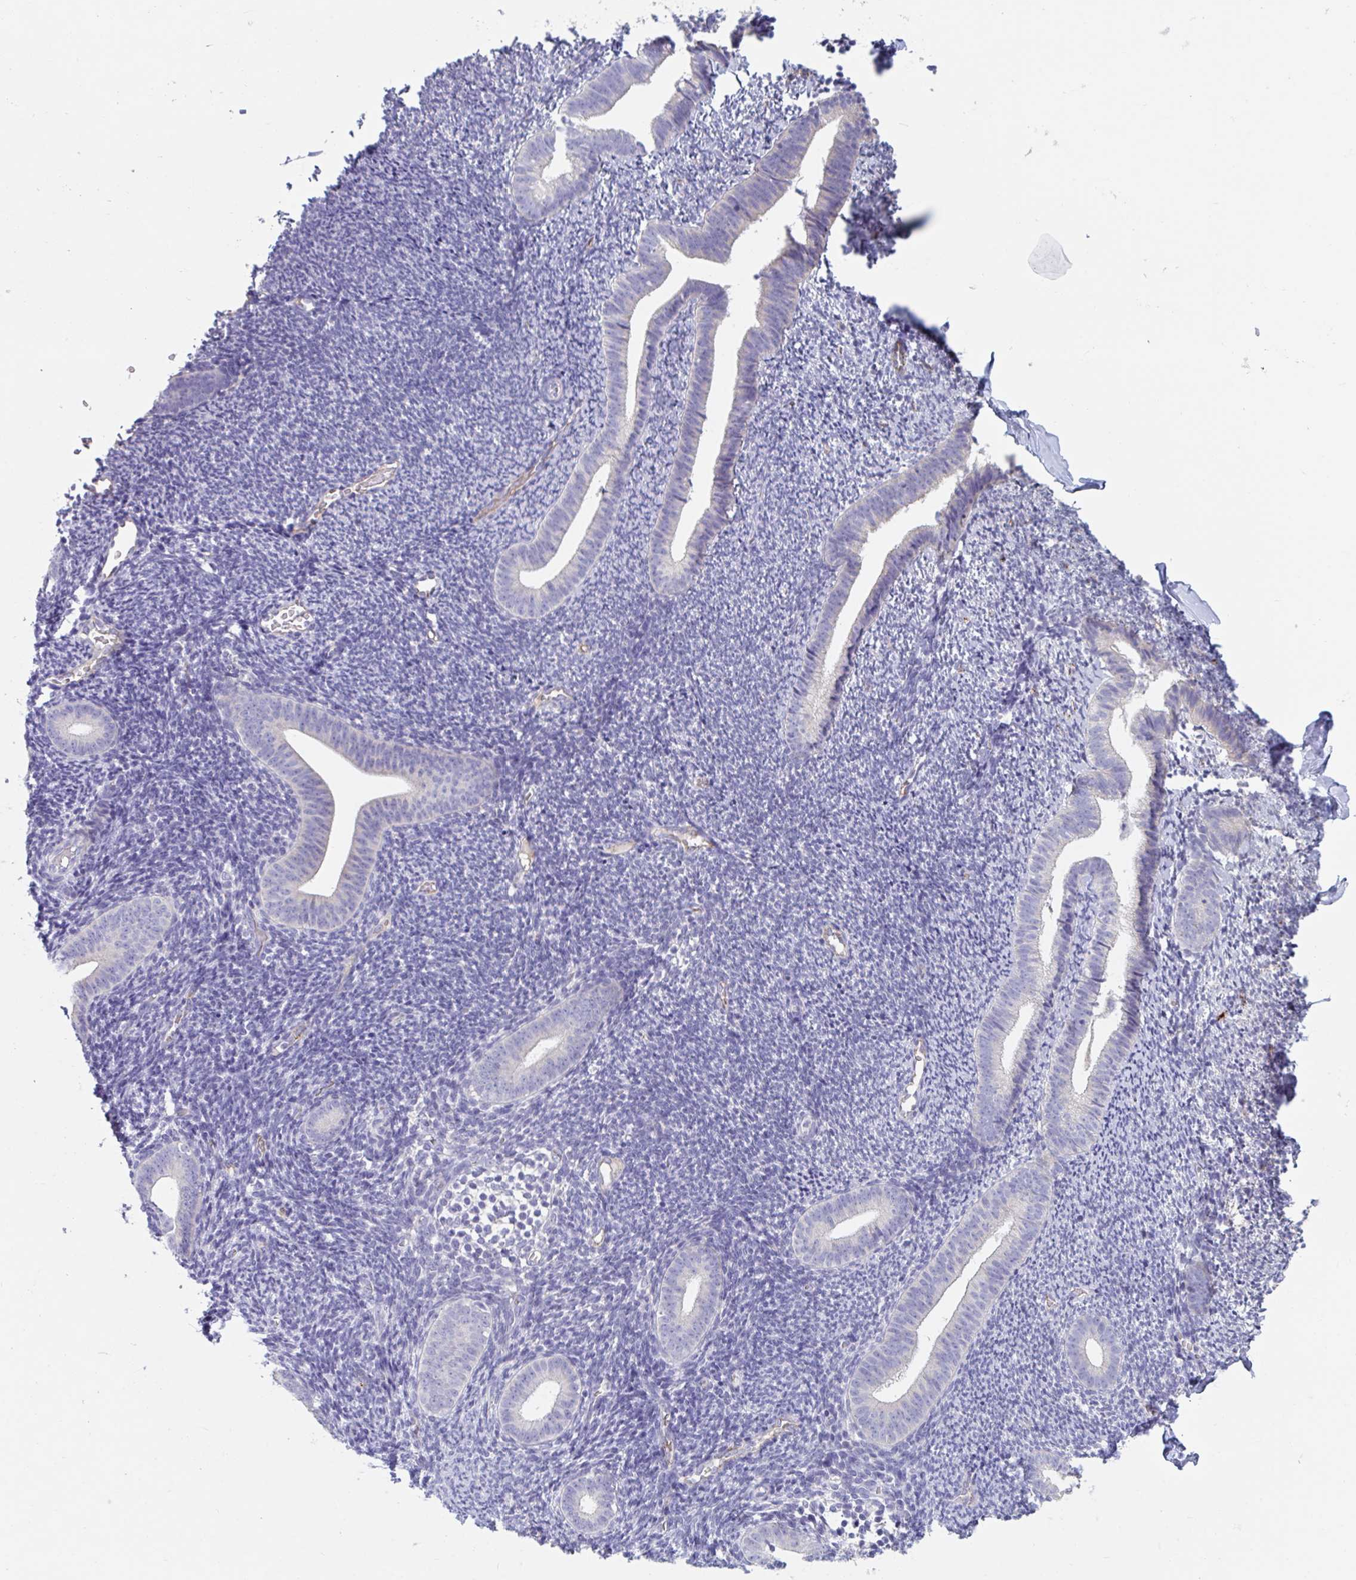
{"staining": {"intensity": "negative", "quantity": "none", "location": "none"}, "tissue": "endometrium", "cell_type": "Cells in endometrial stroma", "image_type": "normal", "snomed": [{"axis": "morphology", "description": "Normal tissue, NOS"}, {"axis": "topography", "description": "Endometrium"}], "caption": "An immunohistochemistry (IHC) image of normal endometrium is shown. There is no staining in cells in endometrial stroma of endometrium. The staining is performed using DAB brown chromogen with nuclei counter-stained in using hematoxylin.", "gene": "ABHD16A", "patient": {"sex": "female", "age": 39}}